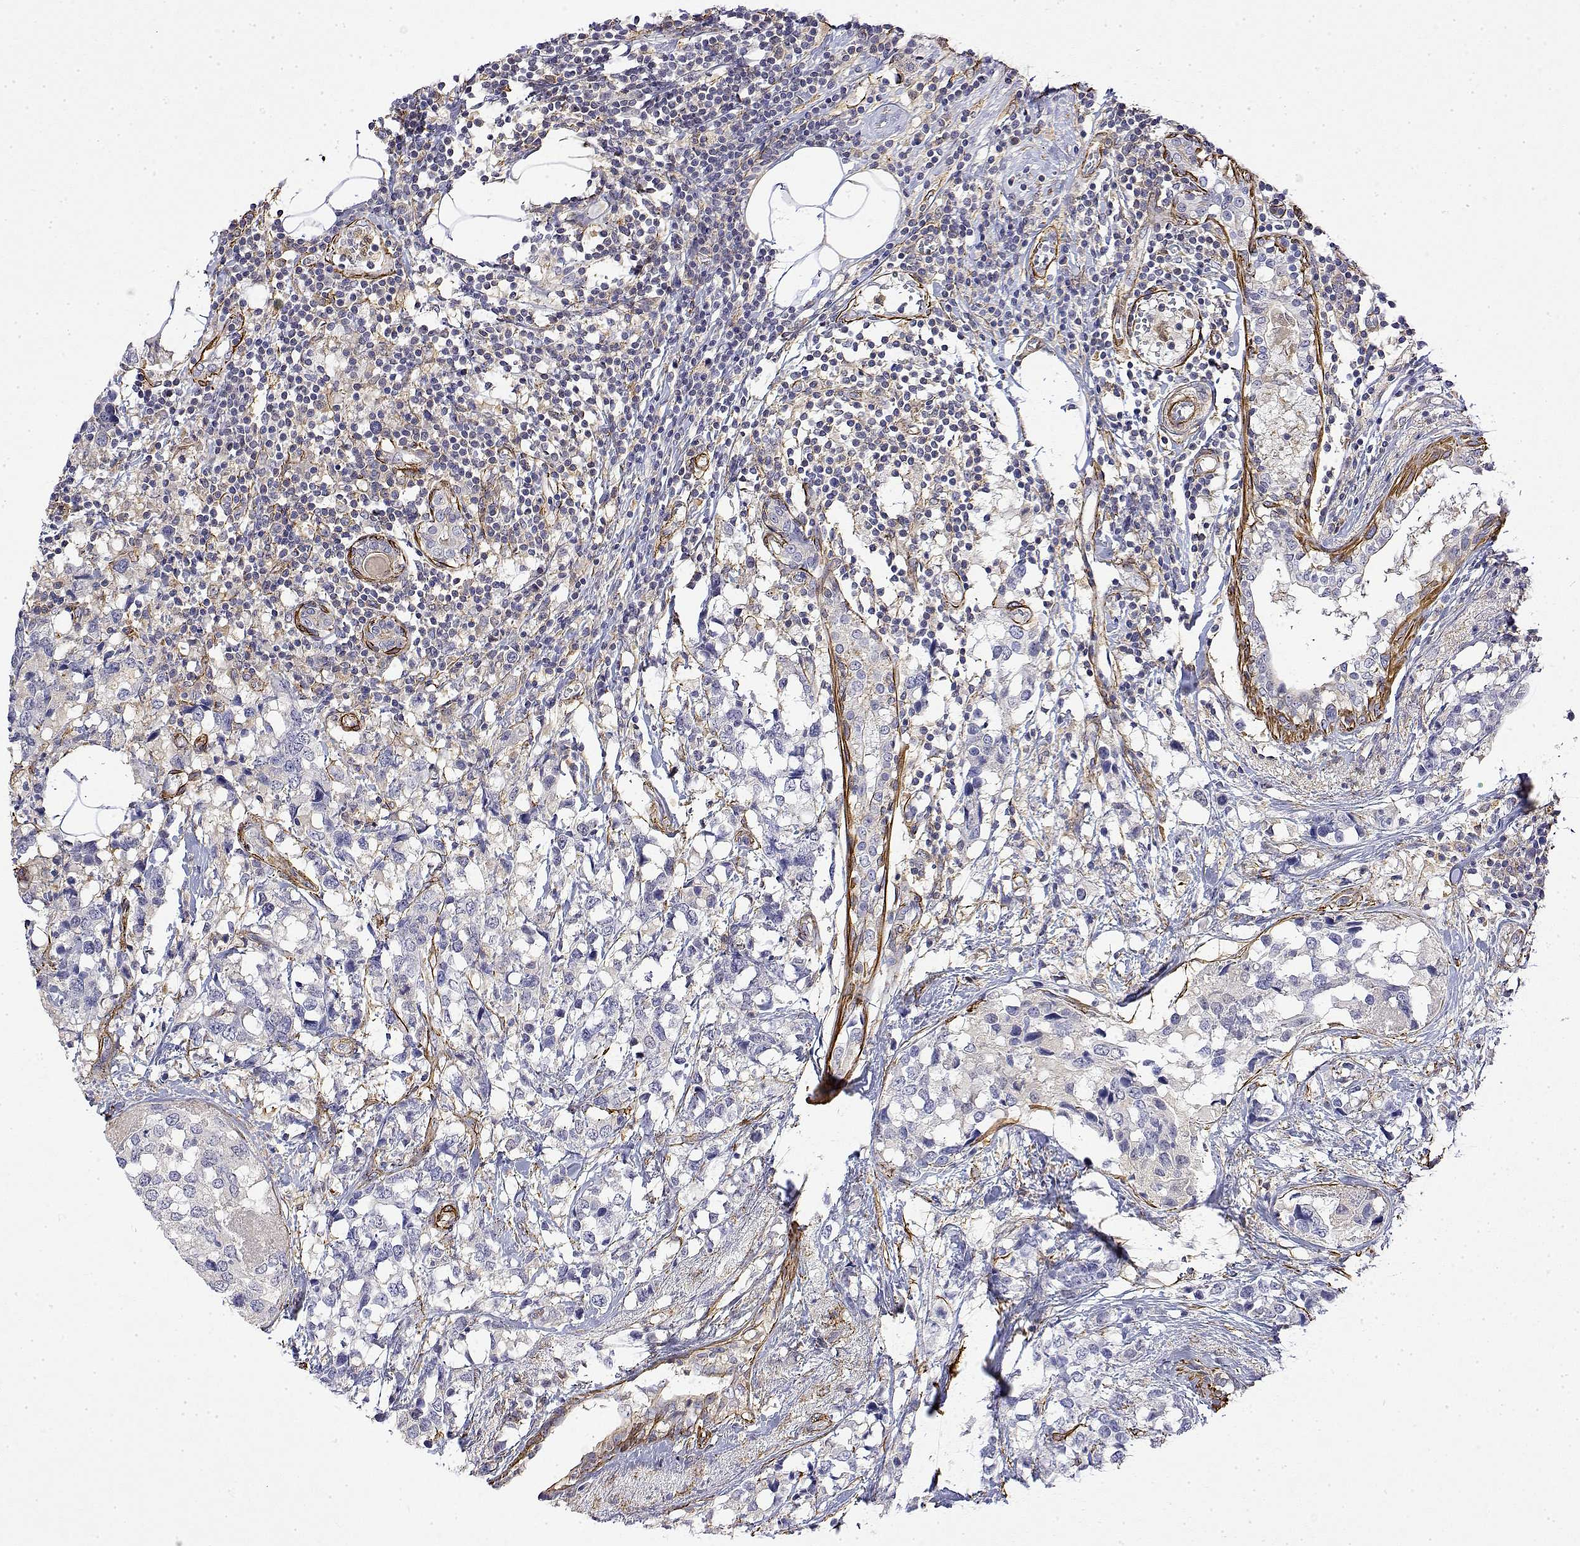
{"staining": {"intensity": "negative", "quantity": "none", "location": "none"}, "tissue": "breast cancer", "cell_type": "Tumor cells", "image_type": "cancer", "snomed": [{"axis": "morphology", "description": "Lobular carcinoma"}, {"axis": "topography", "description": "Breast"}], "caption": "Immunohistochemistry (IHC) of human breast cancer demonstrates no expression in tumor cells.", "gene": "SOWAHD", "patient": {"sex": "female", "age": 59}}